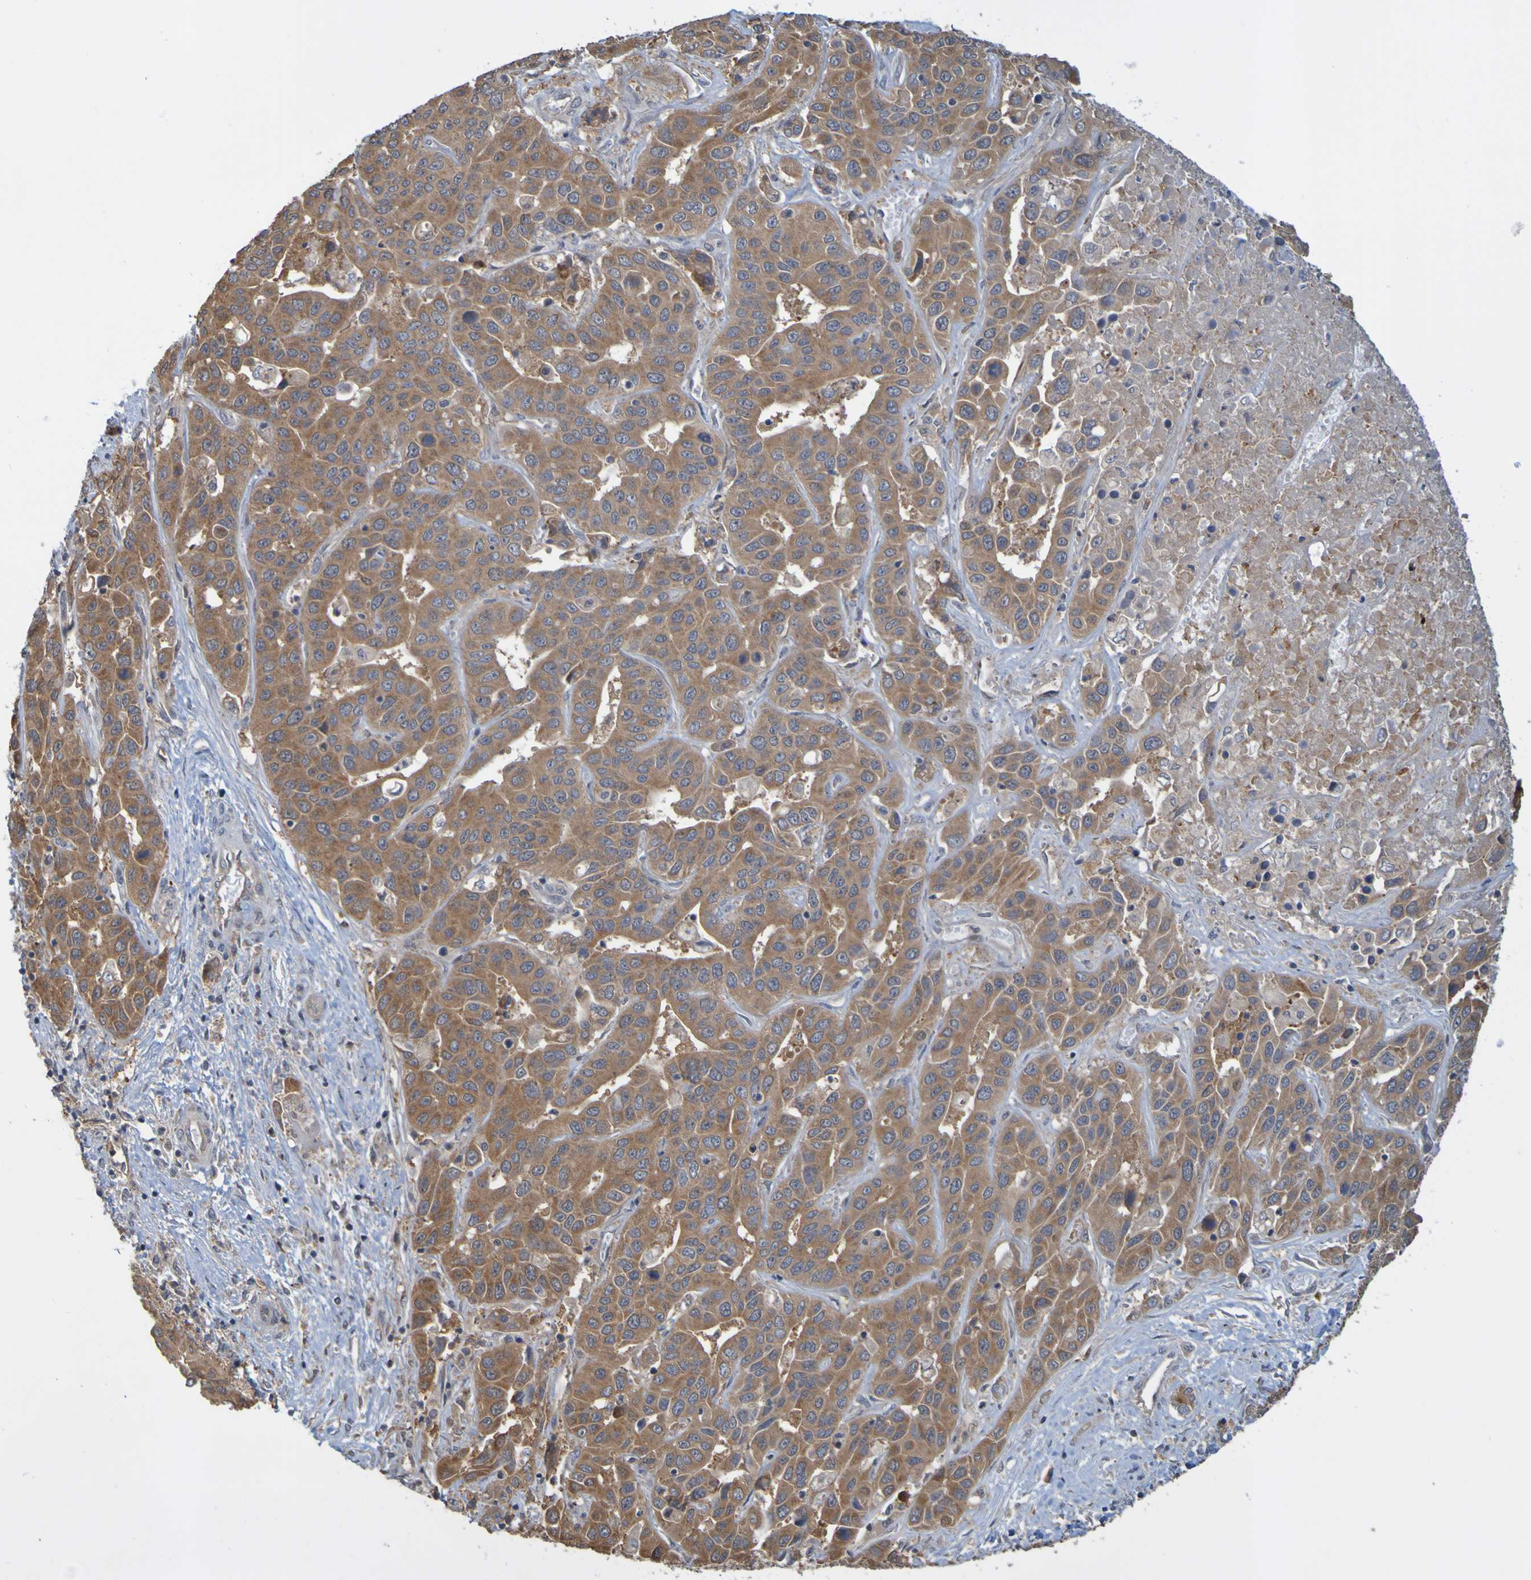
{"staining": {"intensity": "moderate", "quantity": ">75%", "location": "cytoplasmic/membranous"}, "tissue": "liver cancer", "cell_type": "Tumor cells", "image_type": "cancer", "snomed": [{"axis": "morphology", "description": "Cholangiocarcinoma"}, {"axis": "topography", "description": "Liver"}], "caption": "Moderate cytoplasmic/membranous staining for a protein is present in approximately >75% of tumor cells of cholangiocarcinoma (liver) using immunohistochemistry.", "gene": "NAV2", "patient": {"sex": "female", "age": 52}}